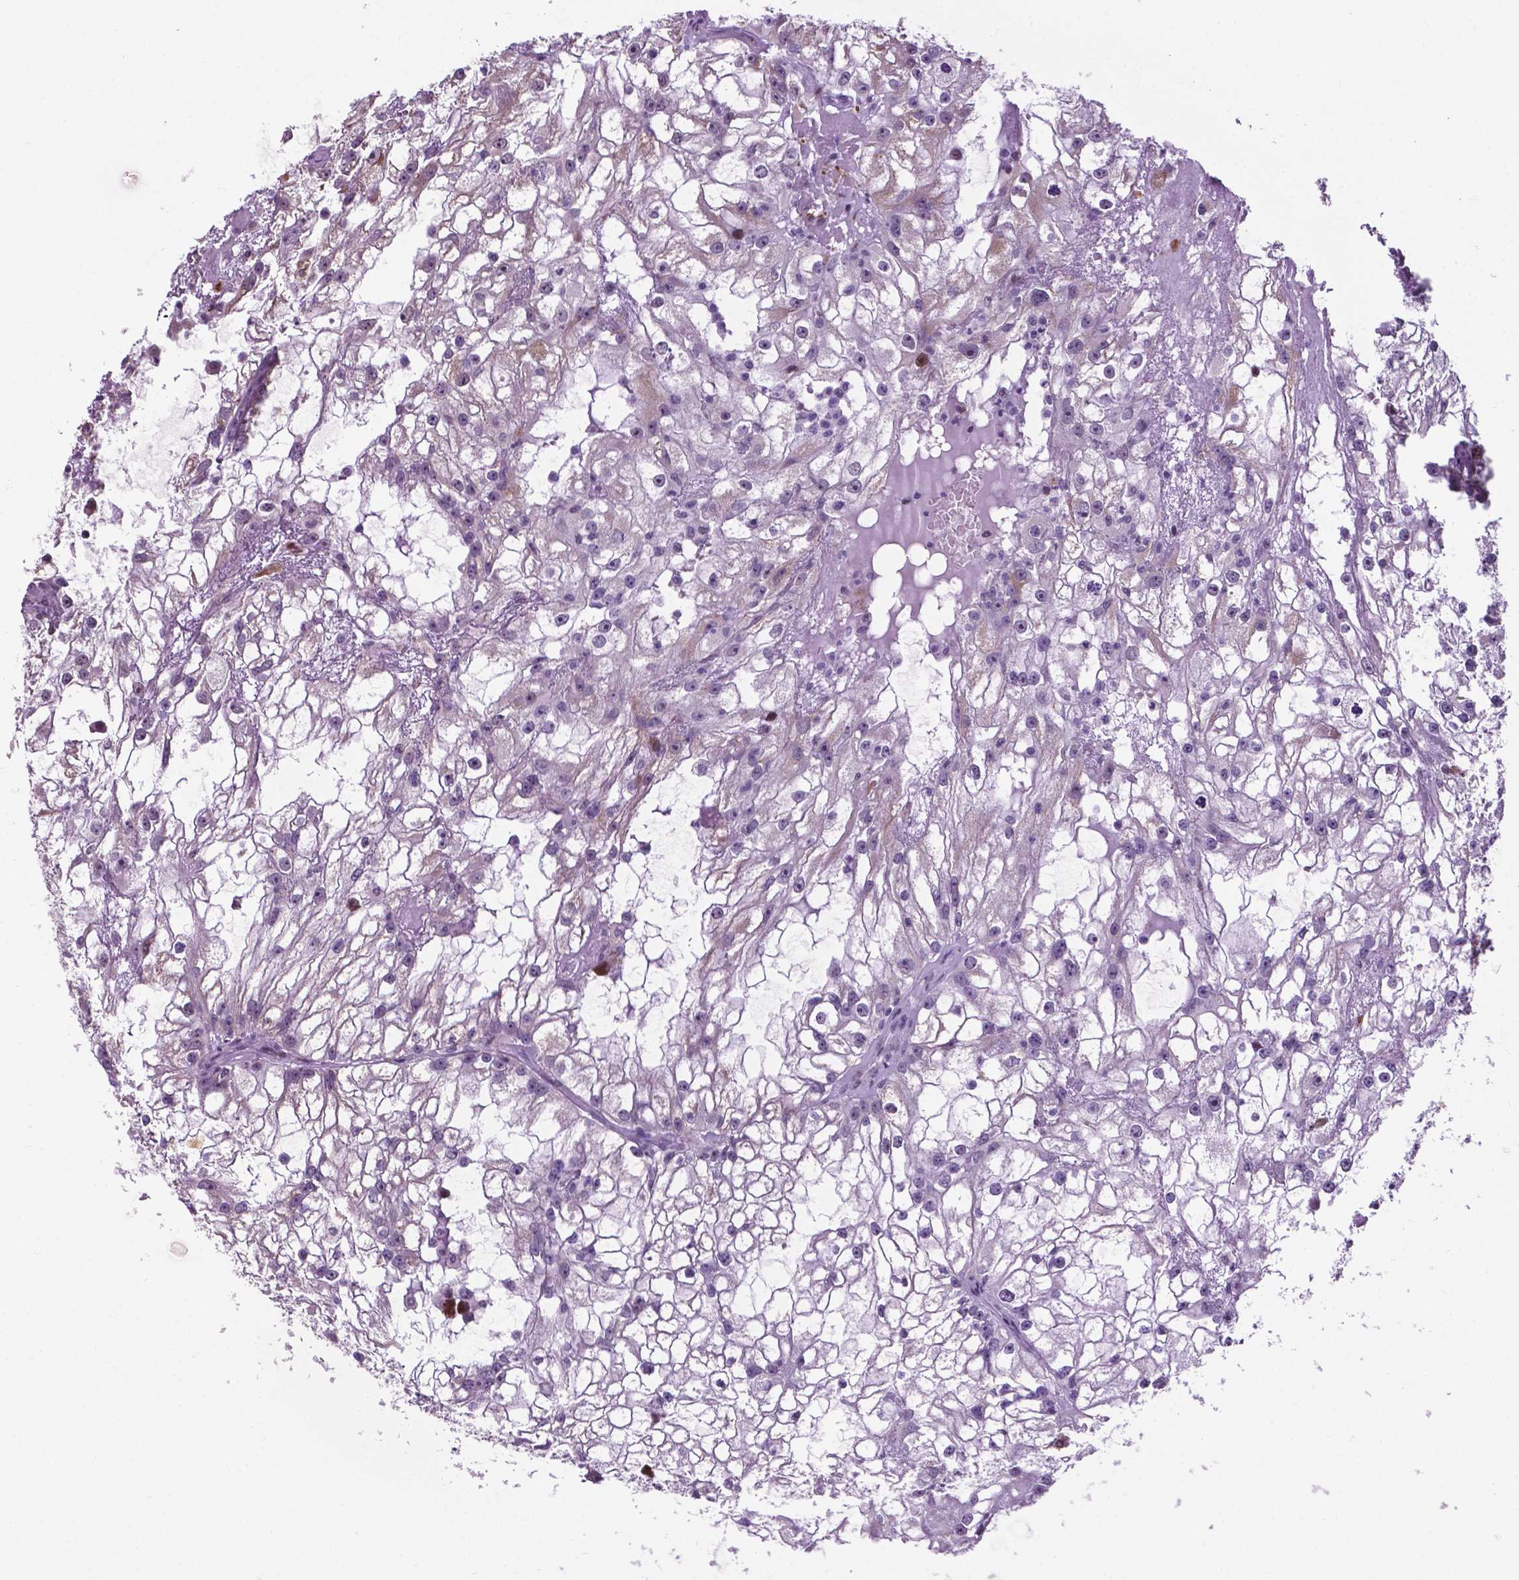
{"staining": {"intensity": "negative", "quantity": "none", "location": "none"}, "tissue": "renal cancer", "cell_type": "Tumor cells", "image_type": "cancer", "snomed": [{"axis": "morphology", "description": "Adenocarcinoma, NOS"}, {"axis": "topography", "description": "Kidney"}], "caption": "The IHC histopathology image has no significant positivity in tumor cells of renal cancer tissue.", "gene": "SMAD3", "patient": {"sex": "male", "age": 59}}